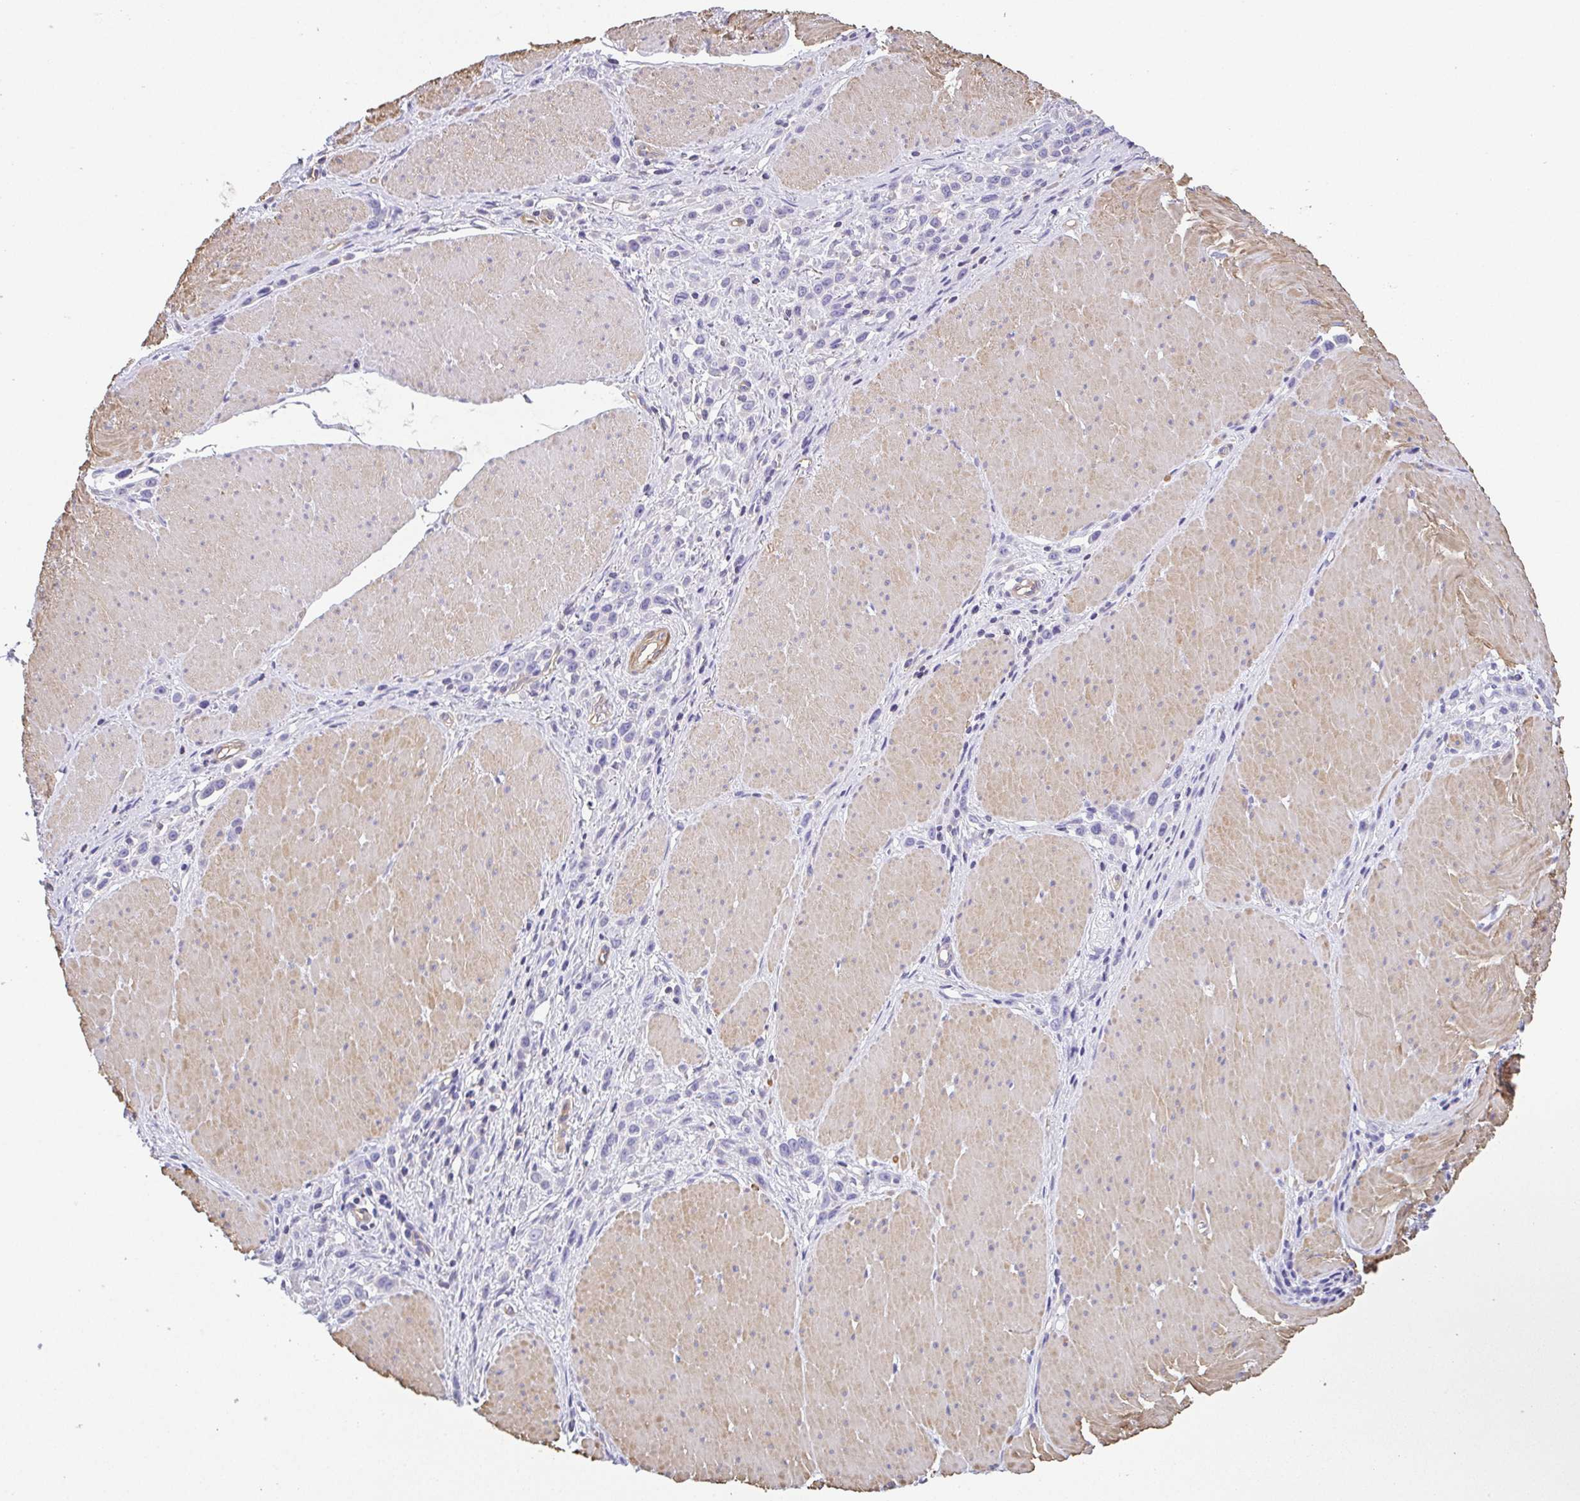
{"staining": {"intensity": "negative", "quantity": "none", "location": "none"}, "tissue": "stomach cancer", "cell_type": "Tumor cells", "image_type": "cancer", "snomed": [{"axis": "morphology", "description": "Adenocarcinoma, NOS"}, {"axis": "topography", "description": "Stomach"}], "caption": "This is a image of immunohistochemistry staining of stomach cancer (adenocarcinoma), which shows no expression in tumor cells.", "gene": "MYL6", "patient": {"sex": "male", "age": 47}}